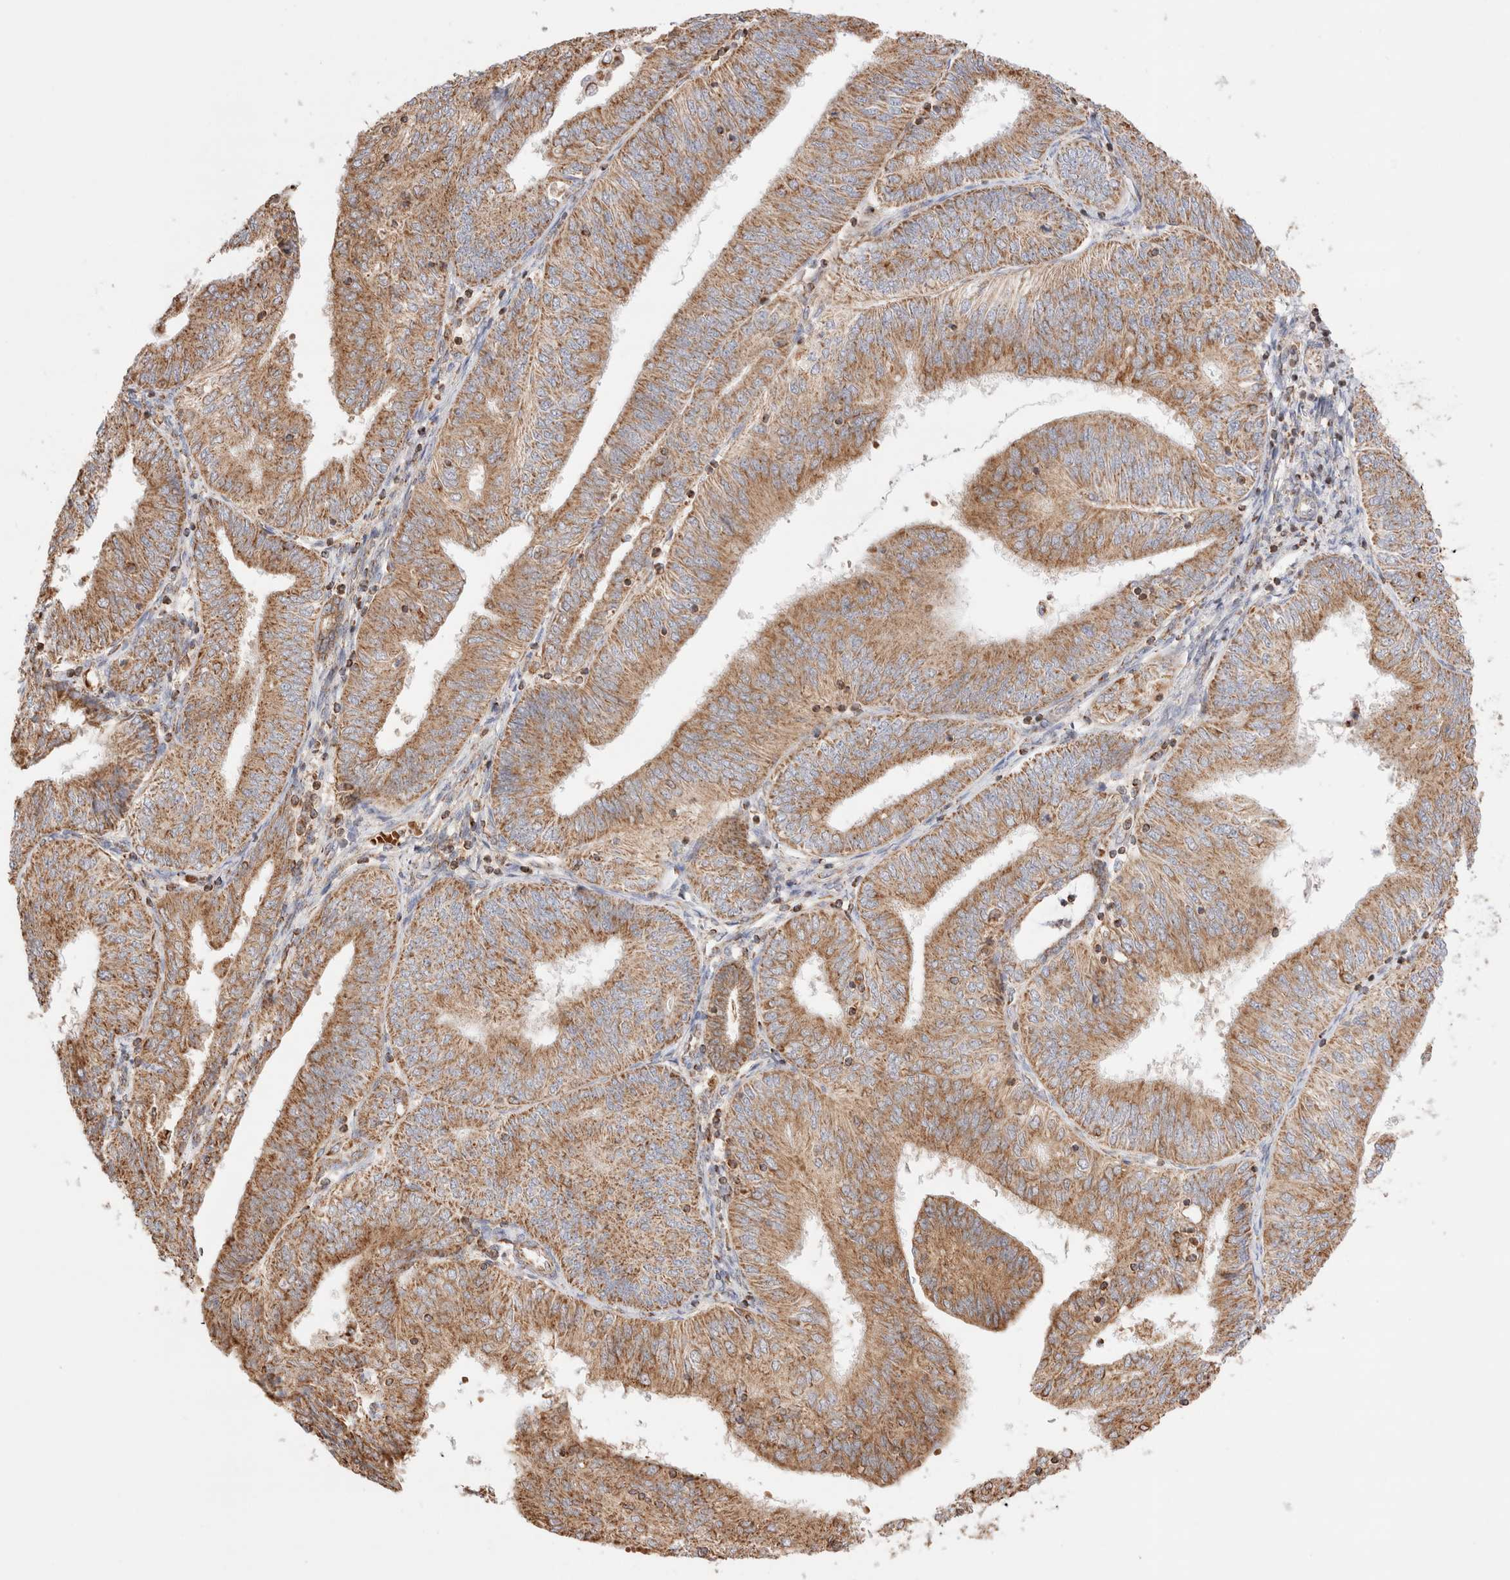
{"staining": {"intensity": "moderate", "quantity": ">75%", "location": "cytoplasmic/membranous"}, "tissue": "endometrial cancer", "cell_type": "Tumor cells", "image_type": "cancer", "snomed": [{"axis": "morphology", "description": "Adenocarcinoma, NOS"}, {"axis": "topography", "description": "Endometrium"}], "caption": "Moderate cytoplasmic/membranous positivity for a protein is seen in about >75% of tumor cells of endometrial cancer (adenocarcinoma) using immunohistochemistry.", "gene": "TMPPE", "patient": {"sex": "female", "age": 58}}